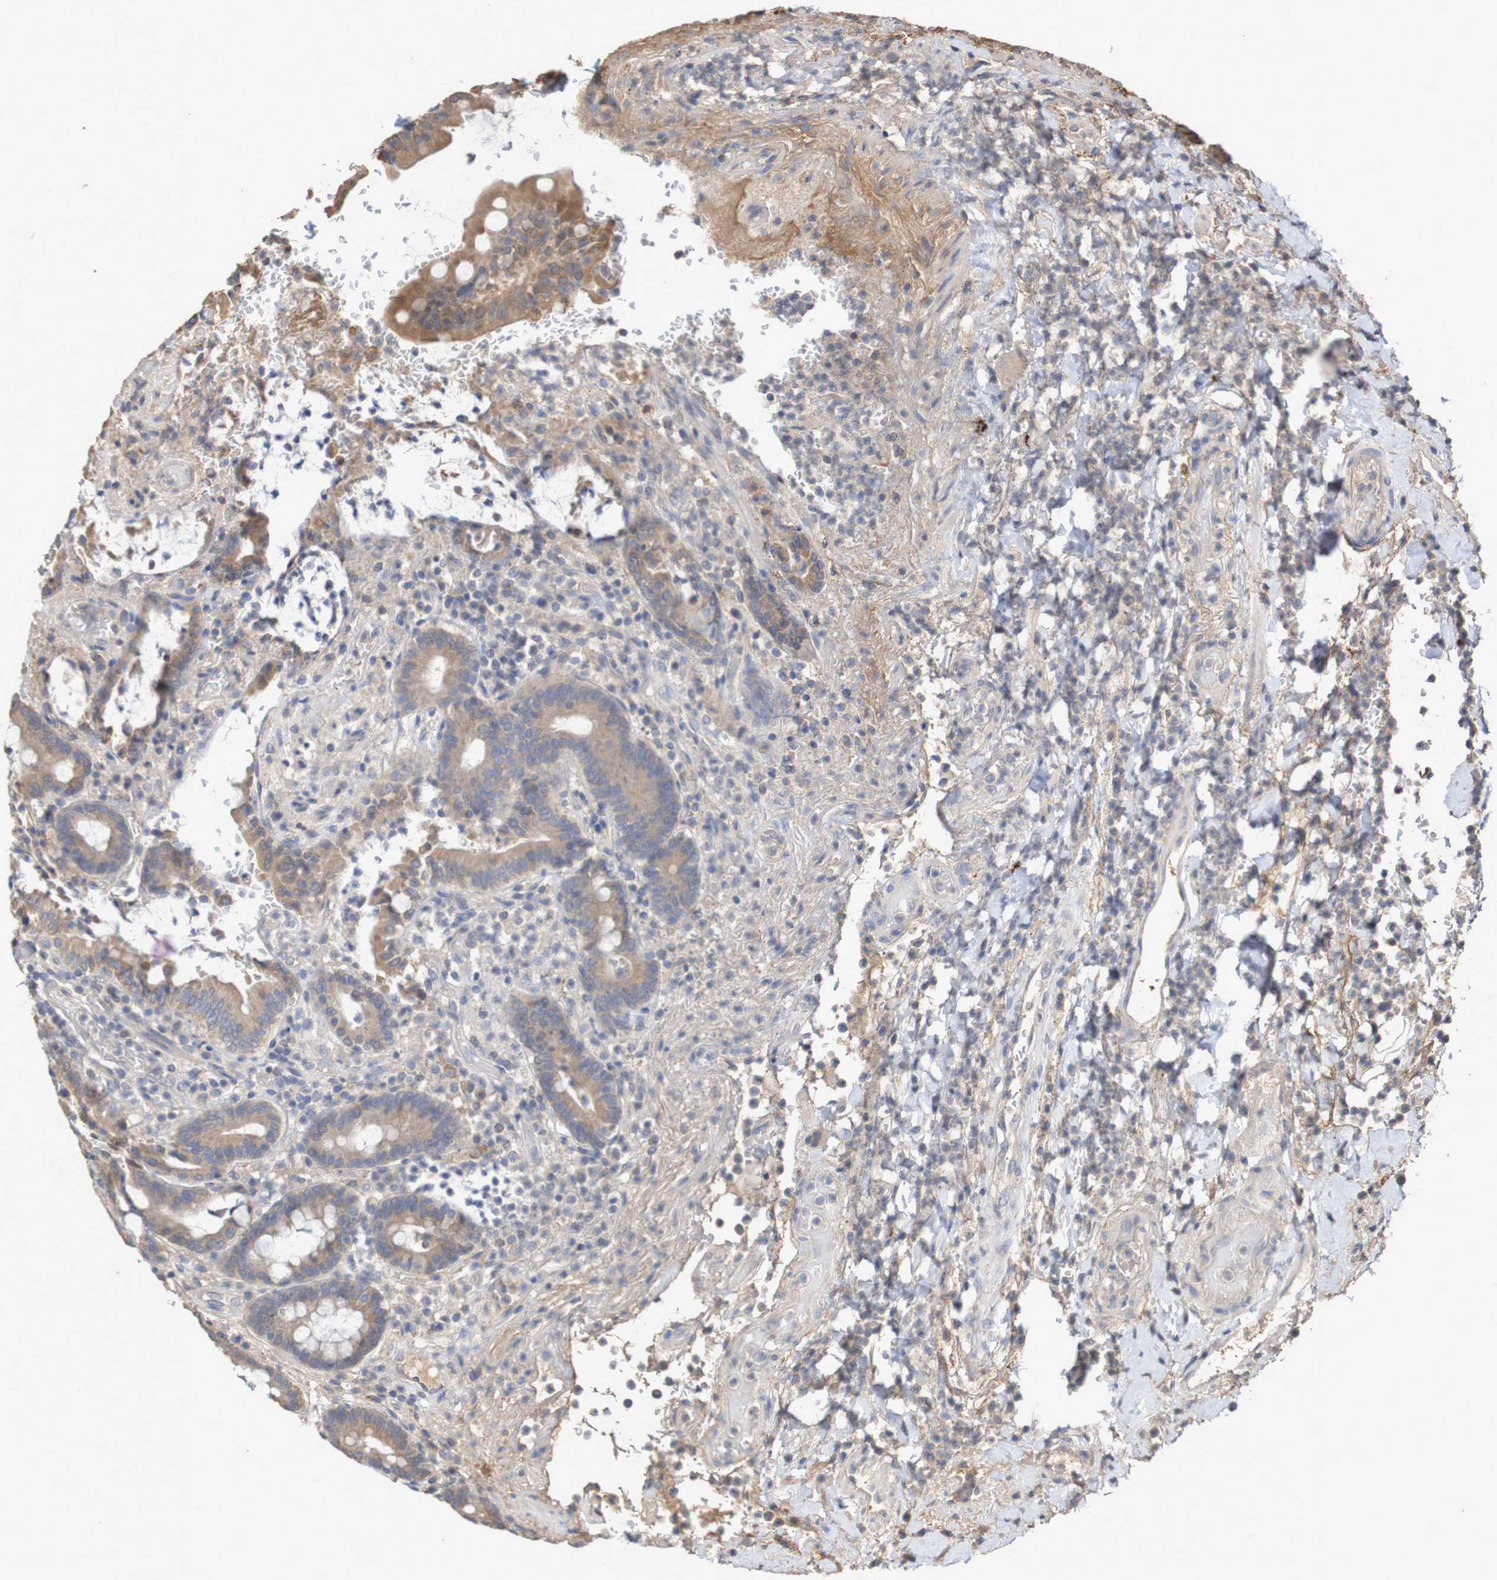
{"staining": {"intensity": "moderate", "quantity": ">75%", "location": "cytoplasmic/membranous"}, "tissue": "stomach", "cell_type": "Glandular cells", "image_type": "normal", "snomed": [{"axis": "morphology", "description": "Normal tissue, NOS"}, {"axis": "topography", "description": "Stomach, upper"}], "caption": "Immunohistochemical staining of normal stomach reveals medium levels of moderate cytoplasmic/membranous expression in about >75% of glandular cells. The staining was performed using DAB, with brown indicating positive protein expression. Nuclei are stained blue with hematoxylin.", "gene": "PHYH", "patient": {"sex": "male", "age": 68}}